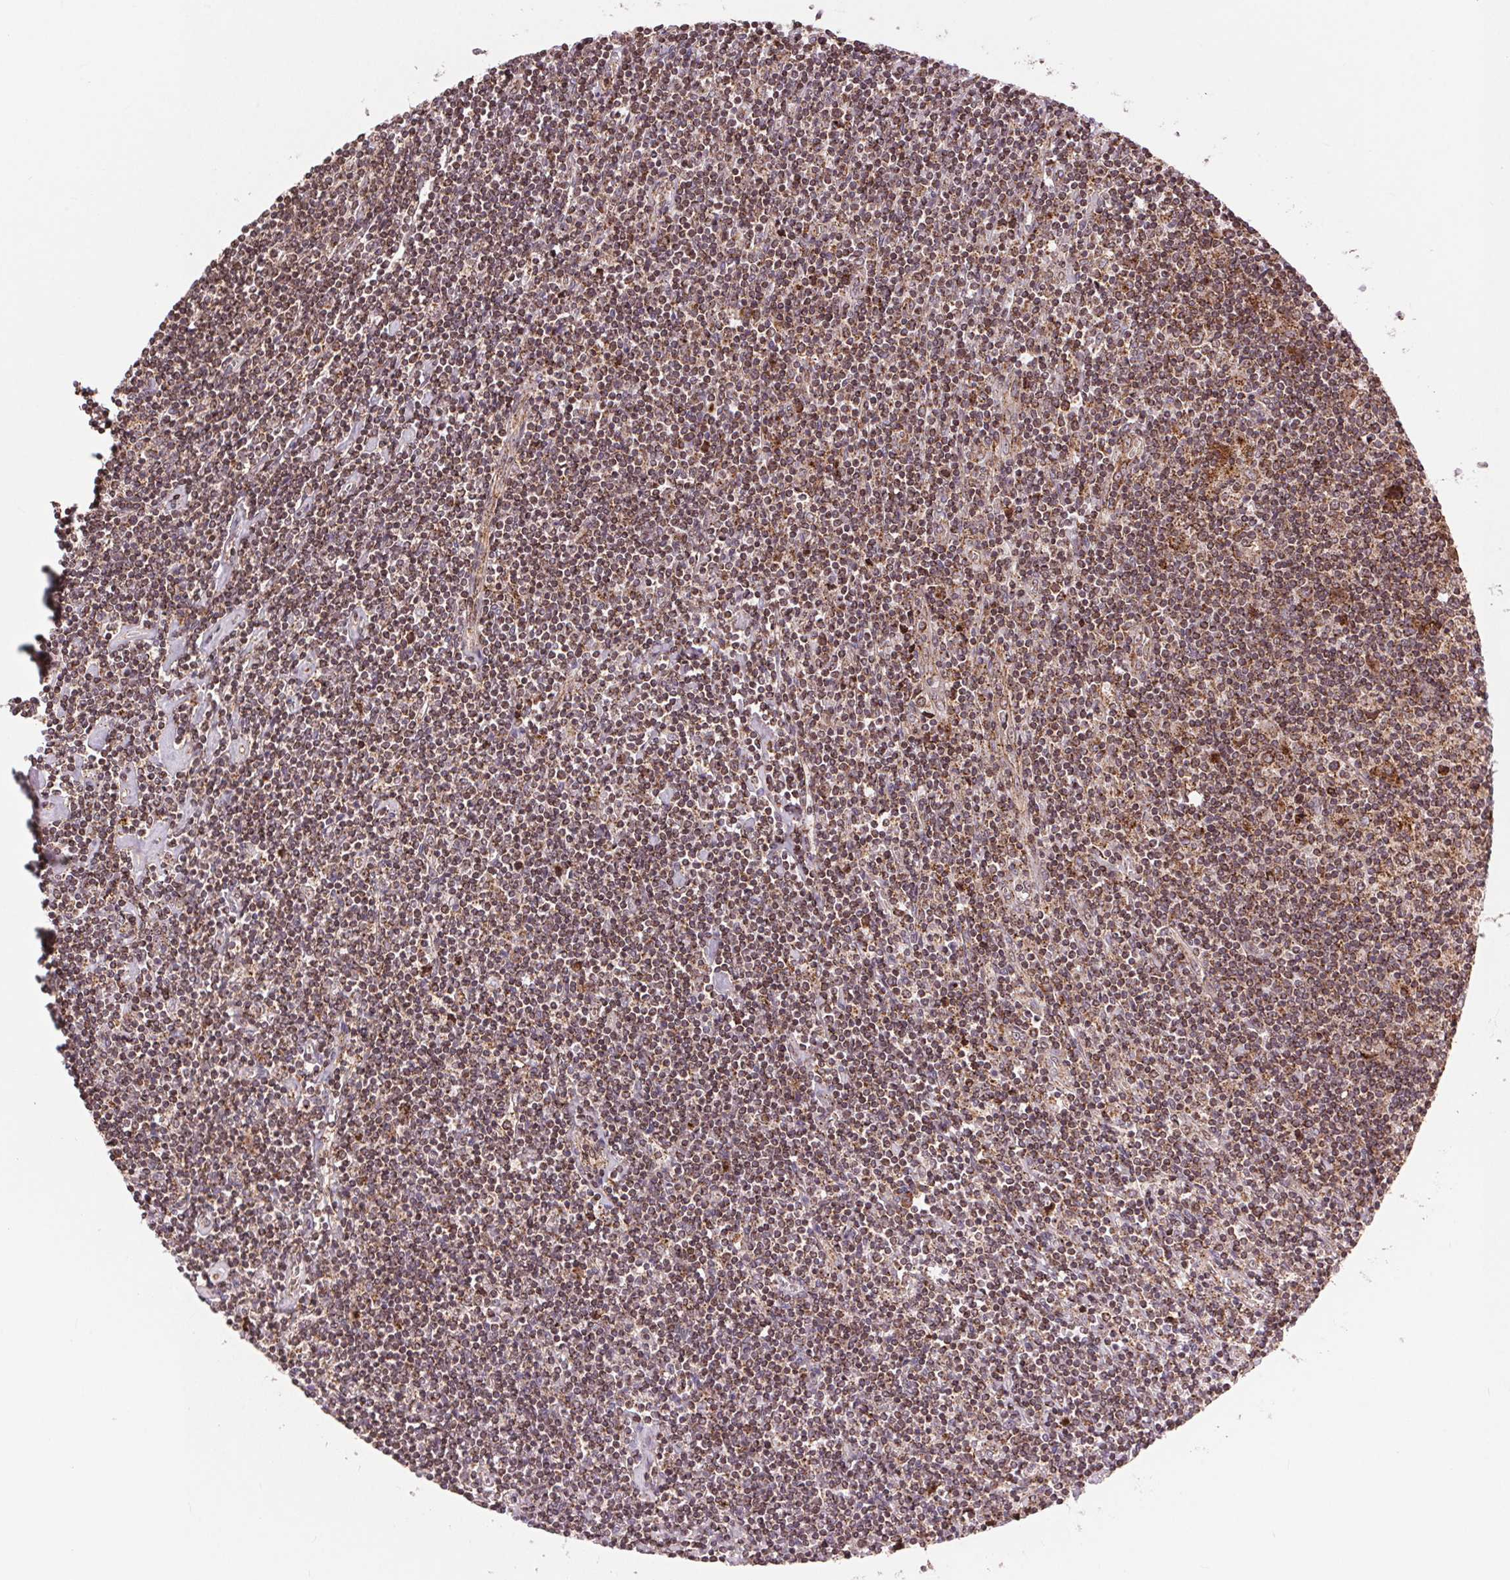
{"staining": {"intensity": "moderate", "quantity": ">75%", "location": "cytoplasmic/membranous"}, "tissue": "lymphoma", "cell_type": "Tumor cells", "image_type": "cancer", "snomed": [{"axis": "morphology", "description": "Hodgkin's disease, NOS"}, {"axis": "topography", "description": "Lymph node"}], "caption": "Immunohistochemistry (IHC) histopathology image of Hodgkin's disease stained for a protein (brown), which displays medium levels of moderate cytoplasmic/membranous positivity in about >75% of tumor cells.", "gene": "CHMP4B", "patient": {"sex": "male", "age": 40}}